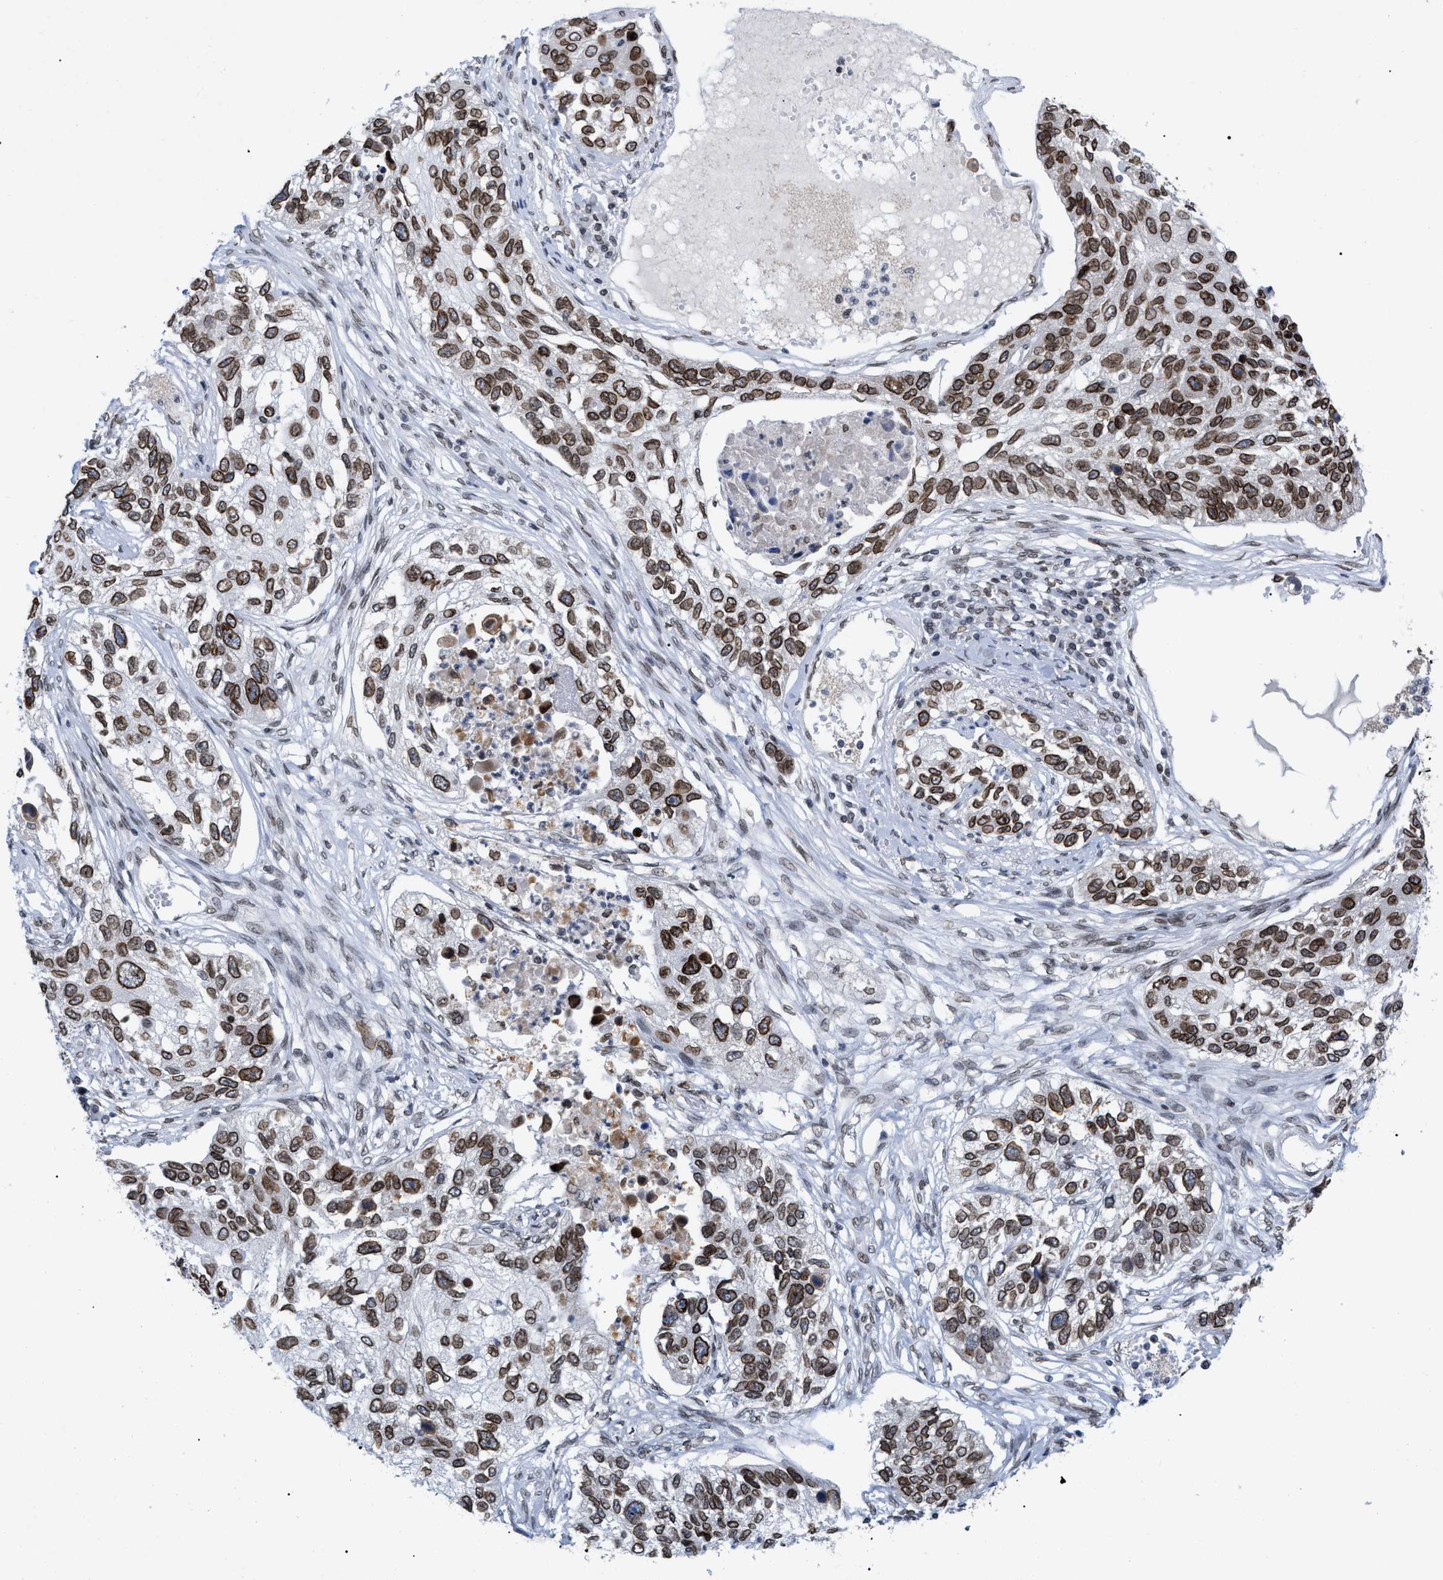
{"staining": {"intensity": "strong", "quantity": ">75%", "location": "cytoplasmic/membranous,nuclear"}, "tissue": "lung cancer", "cell_type": "Tumor cells", "image_type": "cancer", "snomed": [{"axis": "morphology", "description": "Squamous cell carcinoma, NOS"}, {"axis": "topography", "description": "Lung"}], "caption": "About >75% of tumor cells in lung cancer demonstrate strong cytoplasmic/membranous and nuclear protein expression as visualized by brown immunohistochemical staining.", "gene": "TPR", "patient": {"sex": "male", "age": 71}}